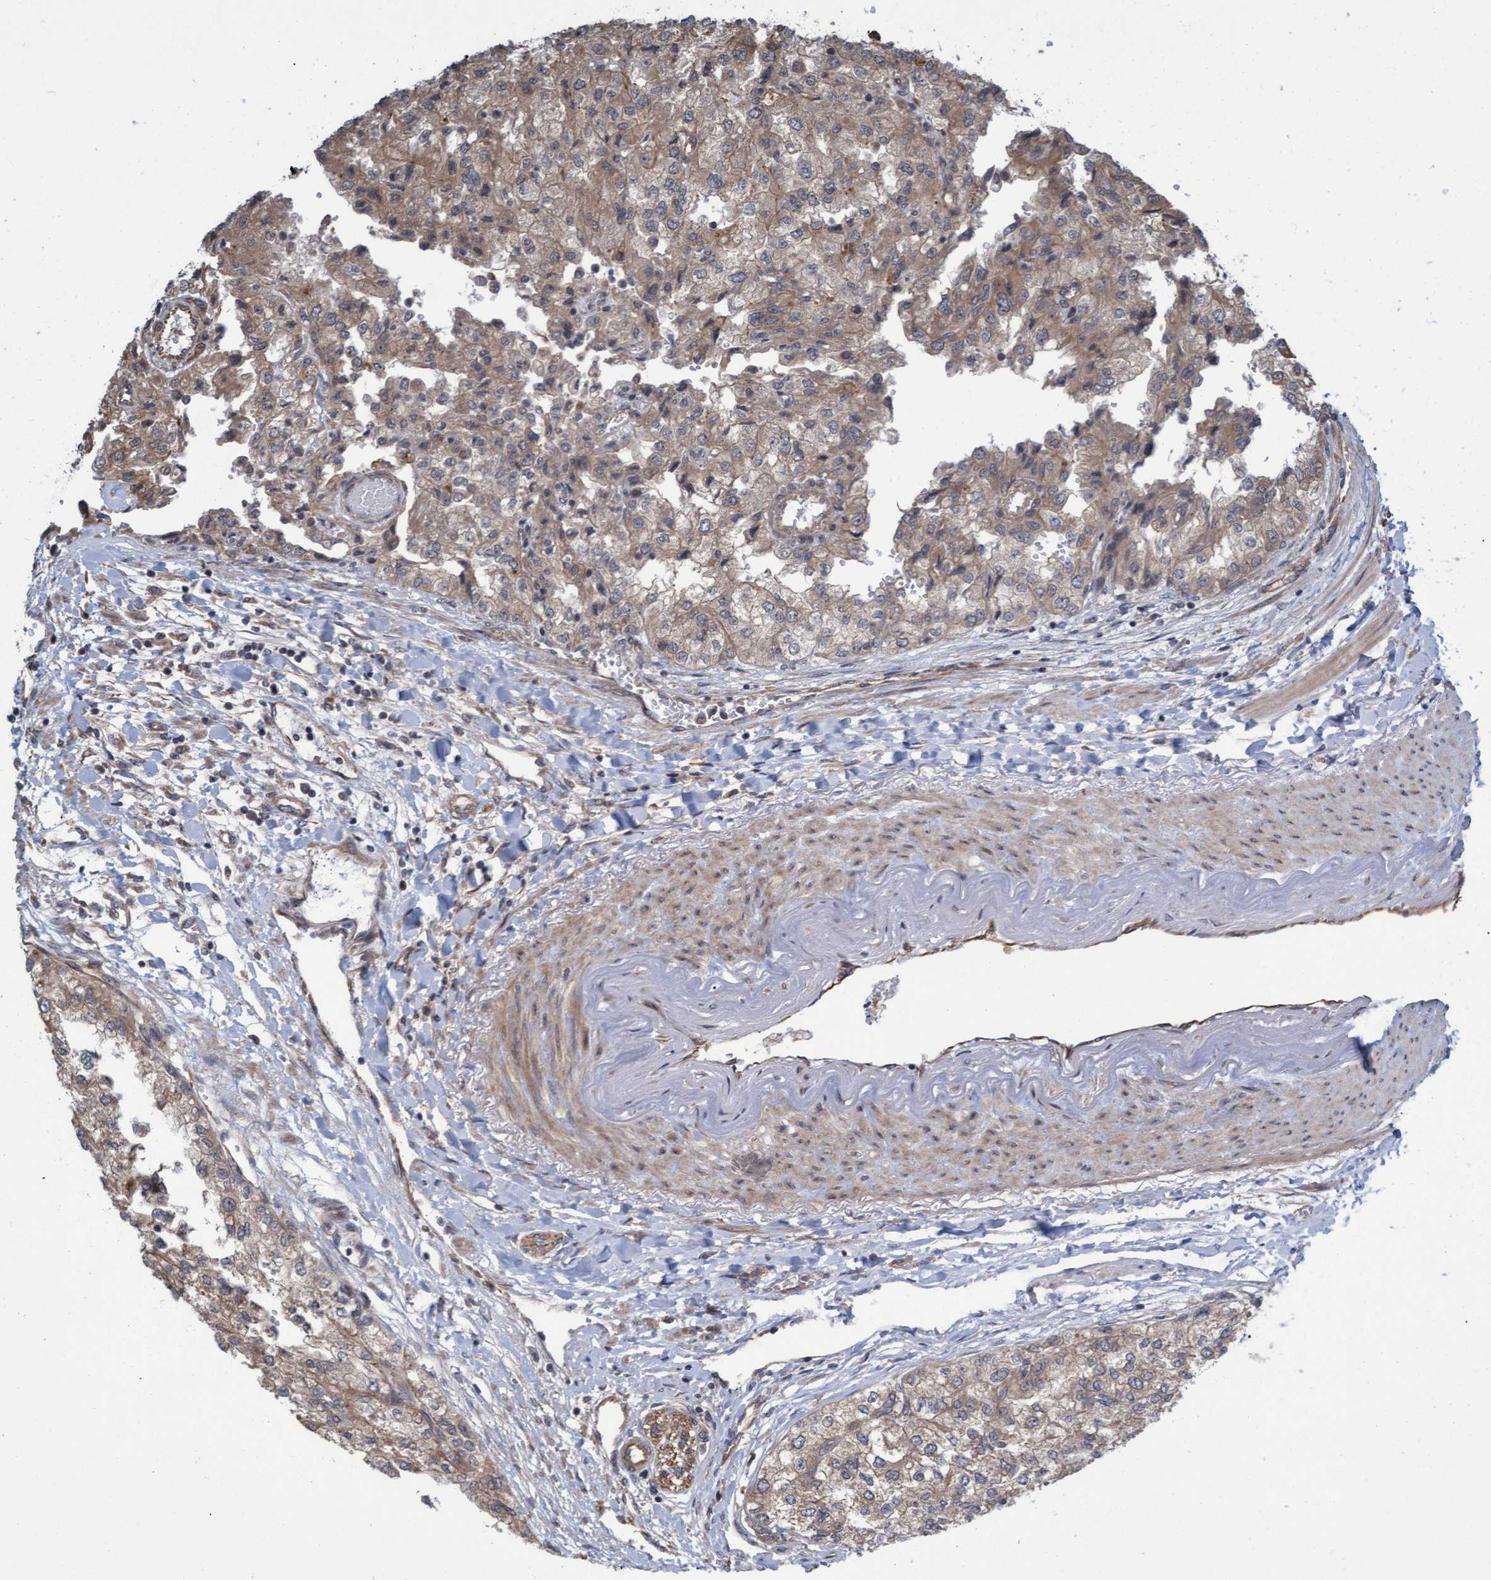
{"staining": {"intensity": "moderate", "quantity": "25%-75%", "location": "cytoplasmic/membranous"}, "tissue": "renal cancer", "cell_type": "Tumor cells", "image_type": "cancer", "snomed": [{"axis": "morphology", "description": "Adenocarcinoma, NOS"}, {"axis": "topography", "description": "Kidney"}], "caption": "Tumor cells exhibit medium levels of moderate cytoplasmic/membranous staining in about 25%-75% of cells in human renal adenocarcinoma.", "gene": "TNFRSF10B", "patient": {"sex": "female", "age": 54}}